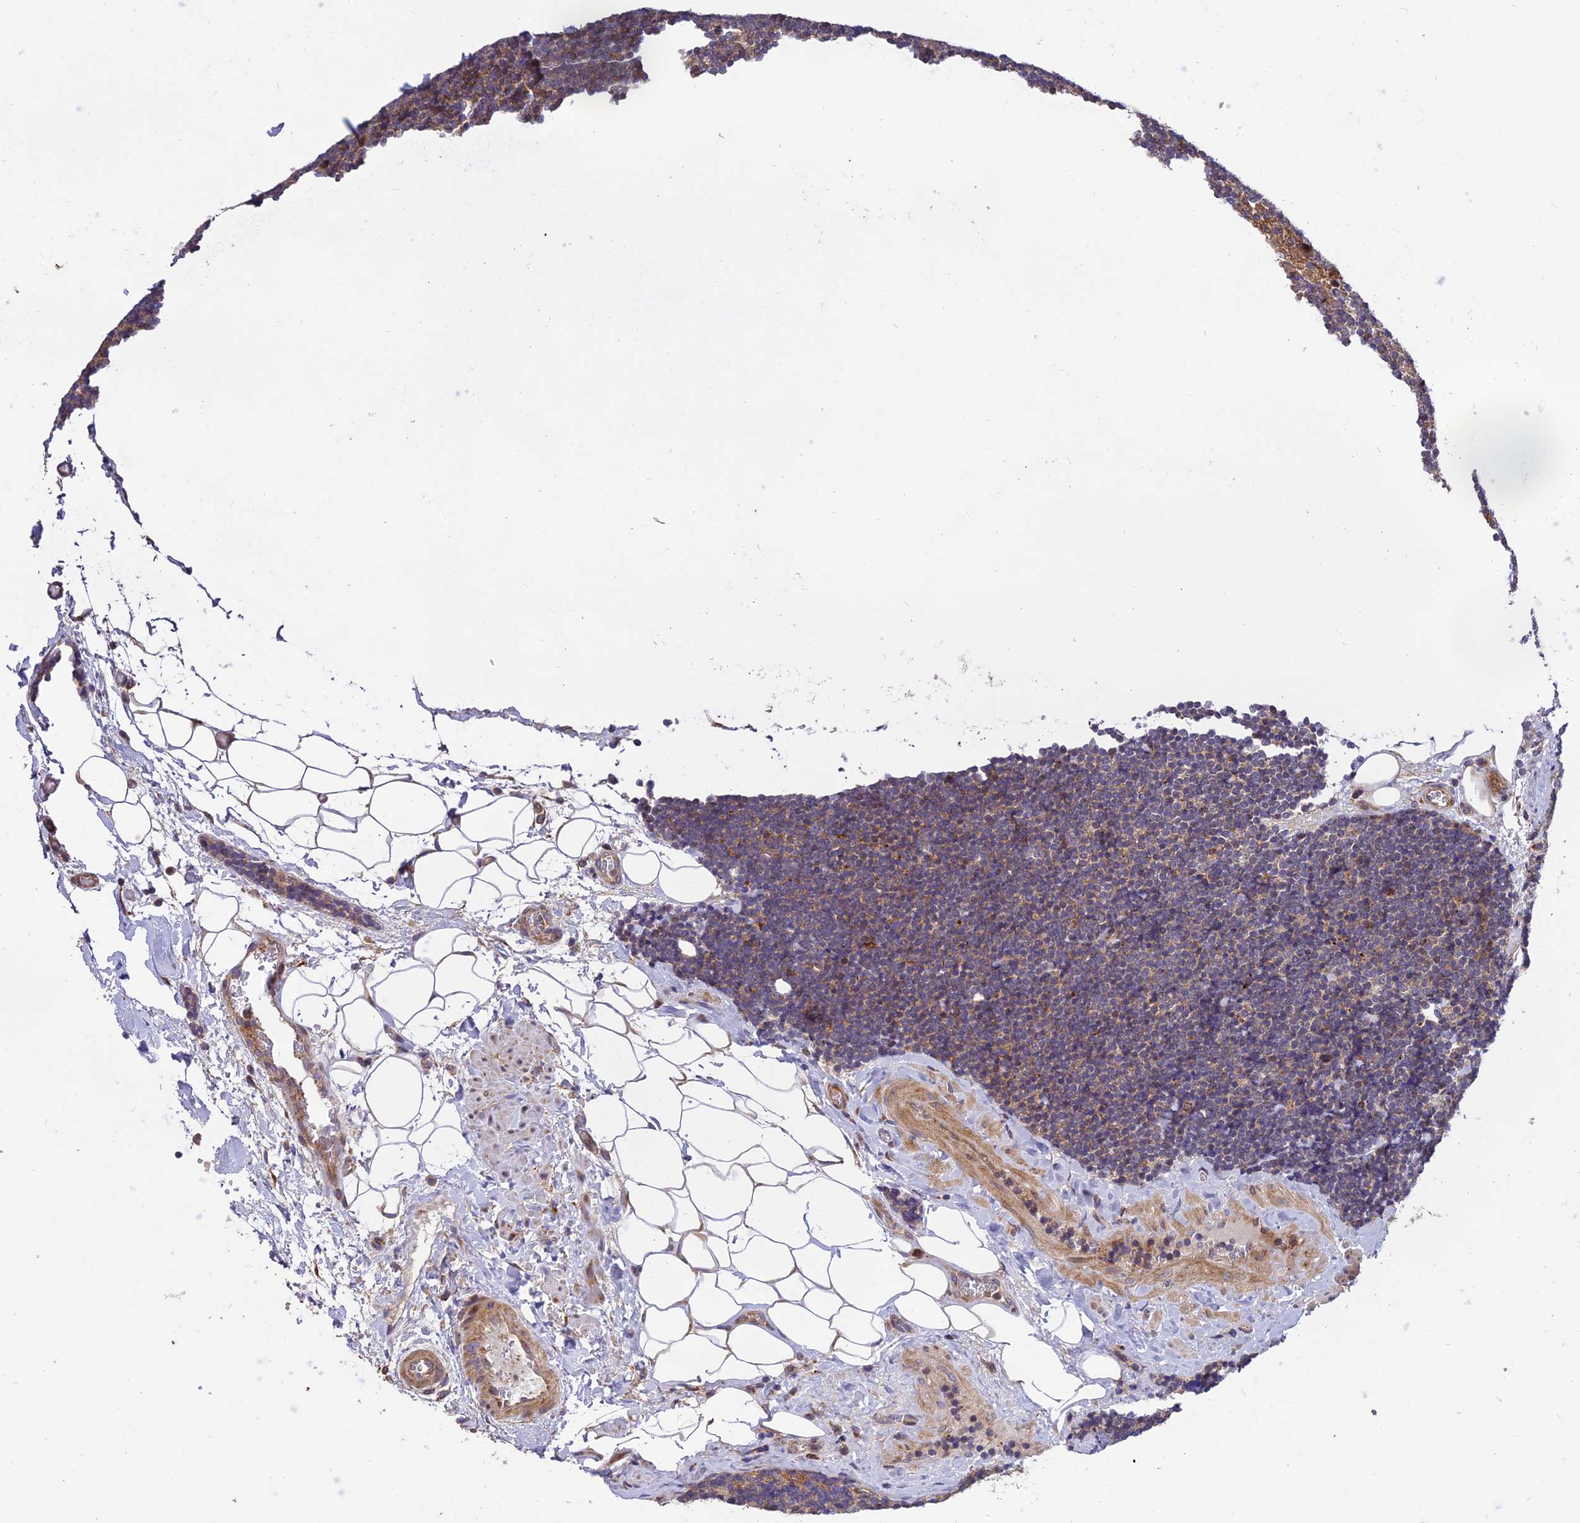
{"staining": {"intensity": "strong", "quantity": "25%-75%", "location": "cytoplasmic/membranous"}, "tissue": "lymph node", "cell_type": "Non-germinal center cells", "image_type": "normal", "snomed": [{"axis": "morphology", "description": "Normal tissue, NOS"}, {"axis": "topography", "description": "Lymph node"}], "caption": "A photomicrograph of human lymph node stained for a protein shows strong cytoplasmic/membranous brown staining in non-germinal center cells. (DAB = brown stain, brightfield microscopy at high magnification).", "gene": "ROCK1", "patient": {"sex": "male", "age": 24}}